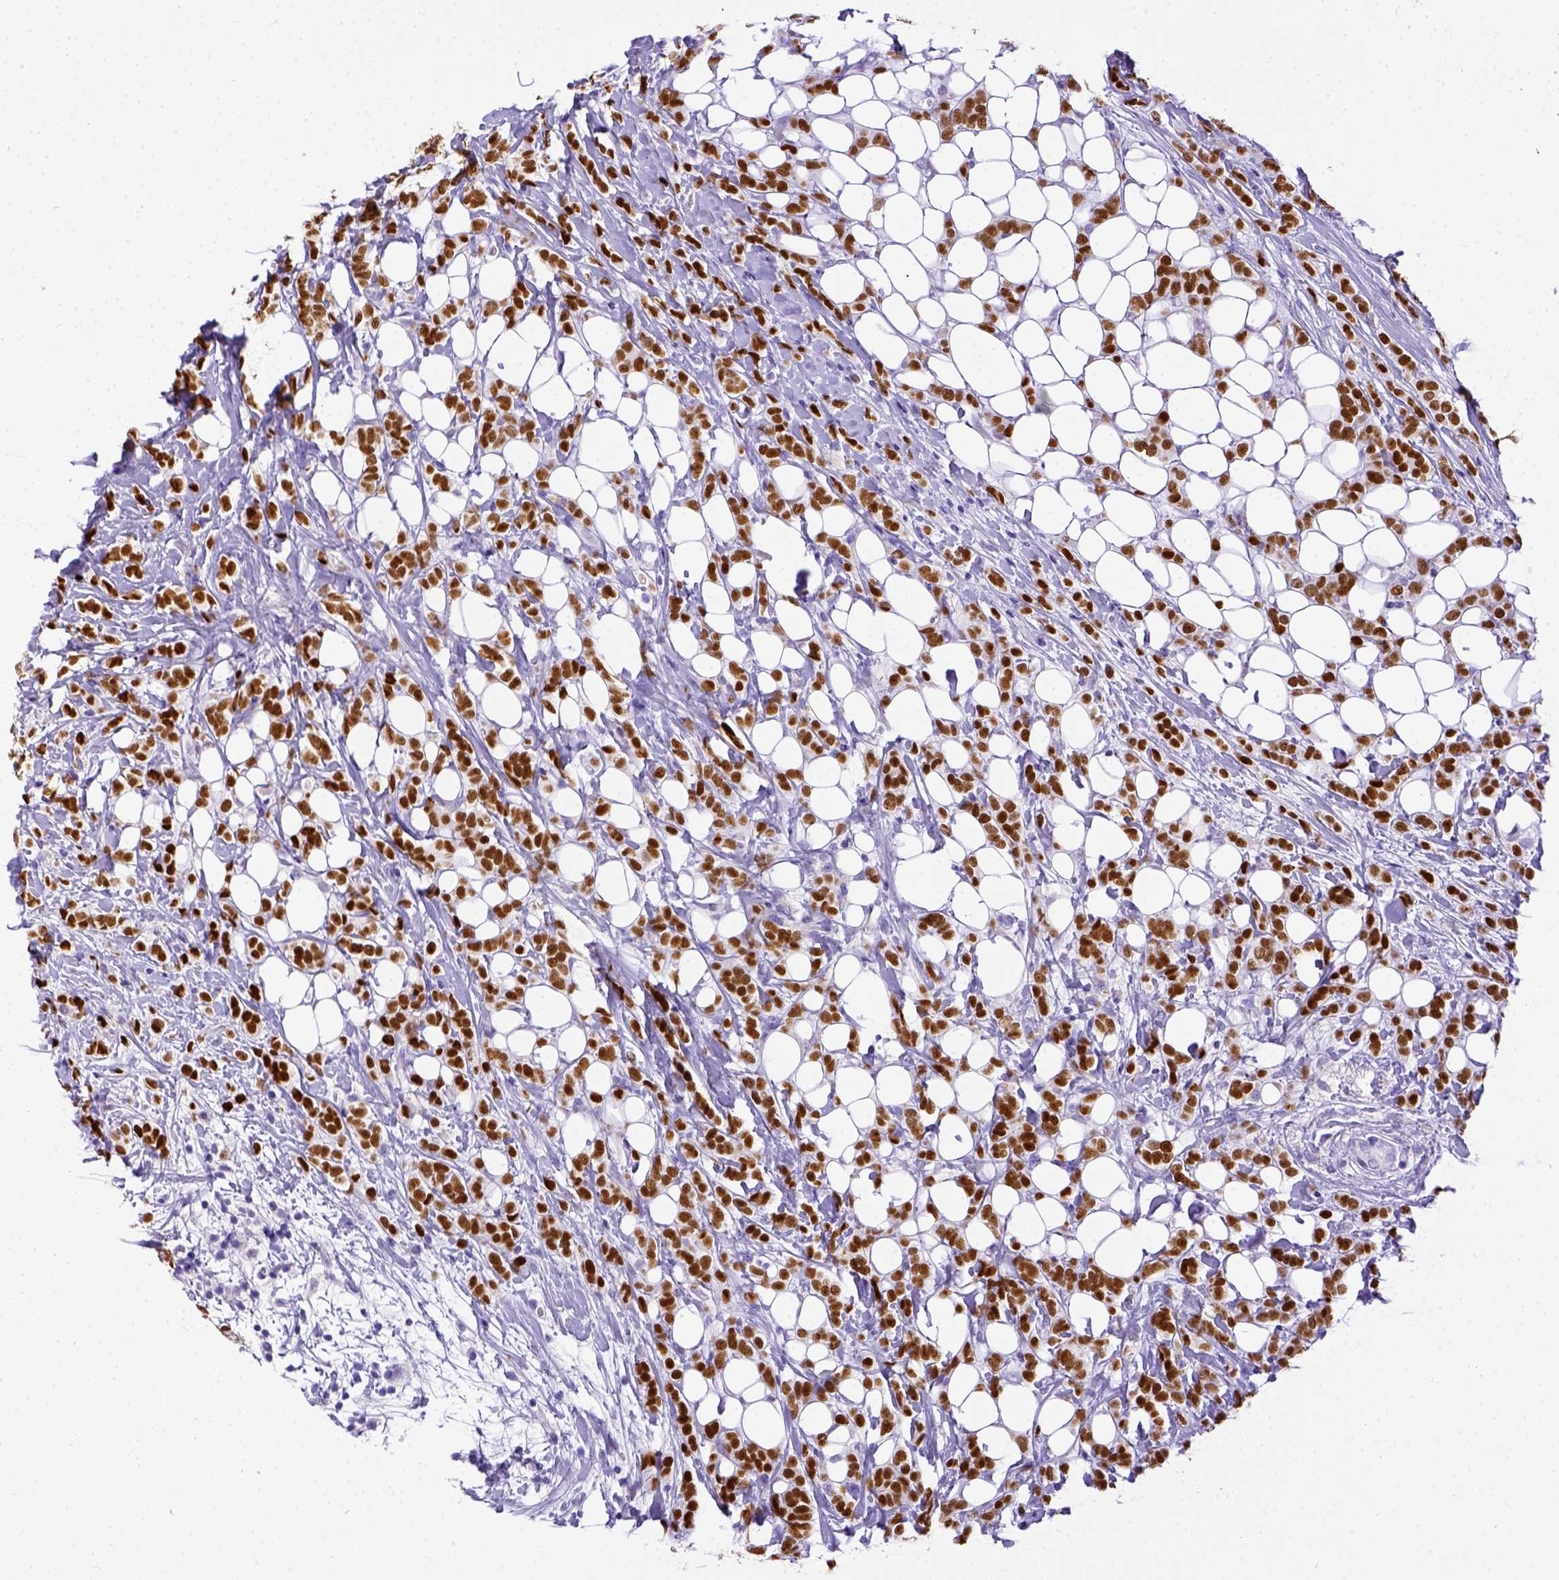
{"staining": {"intensity": "strong", "quantity": ">75%", "location": "nuclear"}, "tissue": "breast cancer", "cell_type": "Tumor cells", "image_type": "cancer", "snomed": [{"axis": "morphology", "description": "Lobular carcinoma"}, {"axis": "topography", "description": "Breast"}], "caption": "A photomicrograph of lobular carcinoma (breast) stained for a protein demonstrates strong nuclear brown staining in tumor cells.", "gene": "ESR1", "patient": {"sex": "female", "age": 49}}